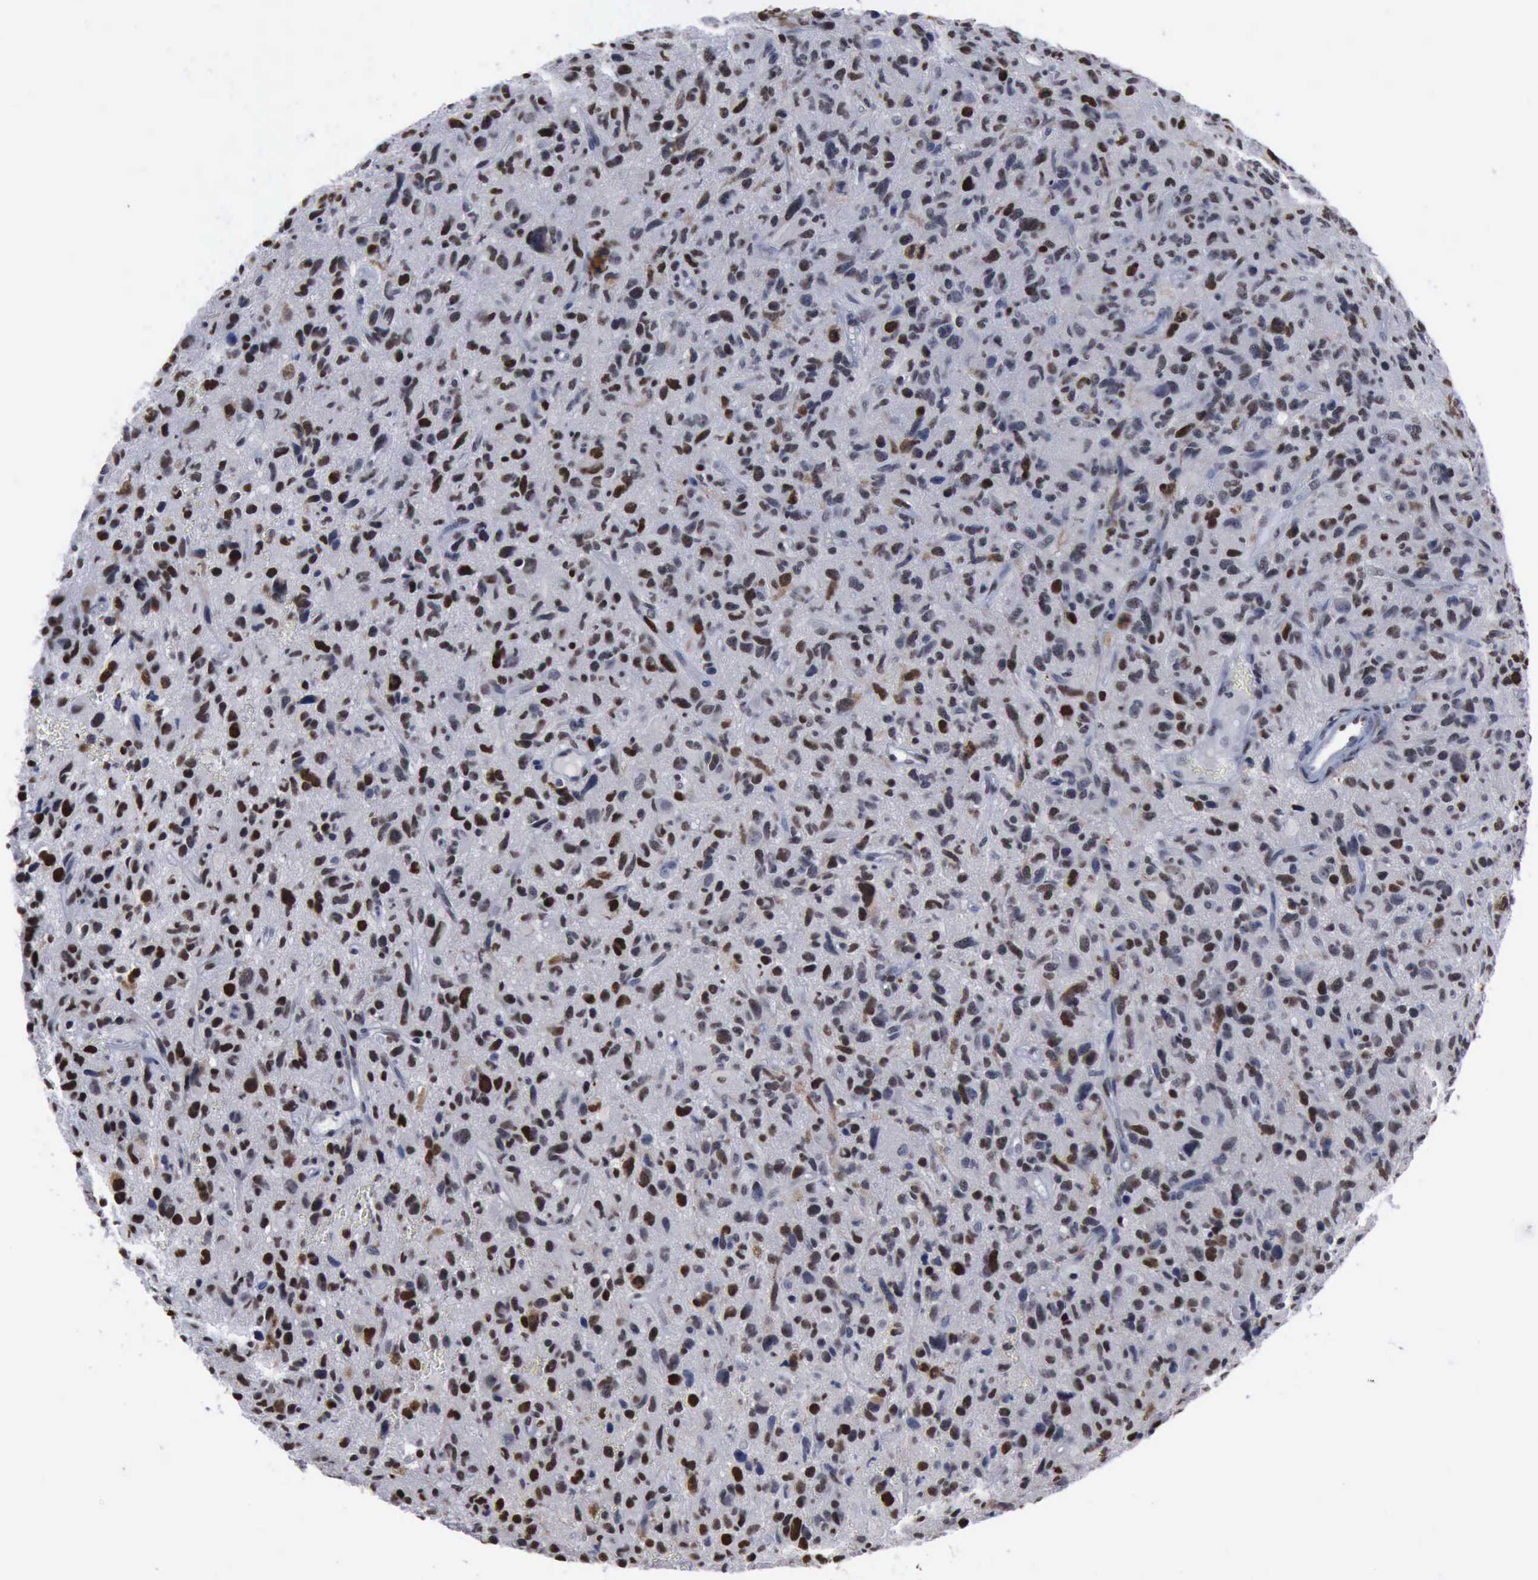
{"staining": {"intensity": "moderate", "quantity": "25%-75%", "location": "nuclear"}, "tissue": "glioma", "cell_type": "Tumor cells", "image_type": "cancer", "snomed": [{"axis": "morphology", "description": "Glioma, malignant, High grade"}, {"axis": "topography", "description": "Brain"}], "caption": "Protein staining of glioma tissue displays moderate nuclear staining in about 25%-75% of tumor cells.", "gene": "PCNA", "patient": {"sex": "female", "age": 60}}